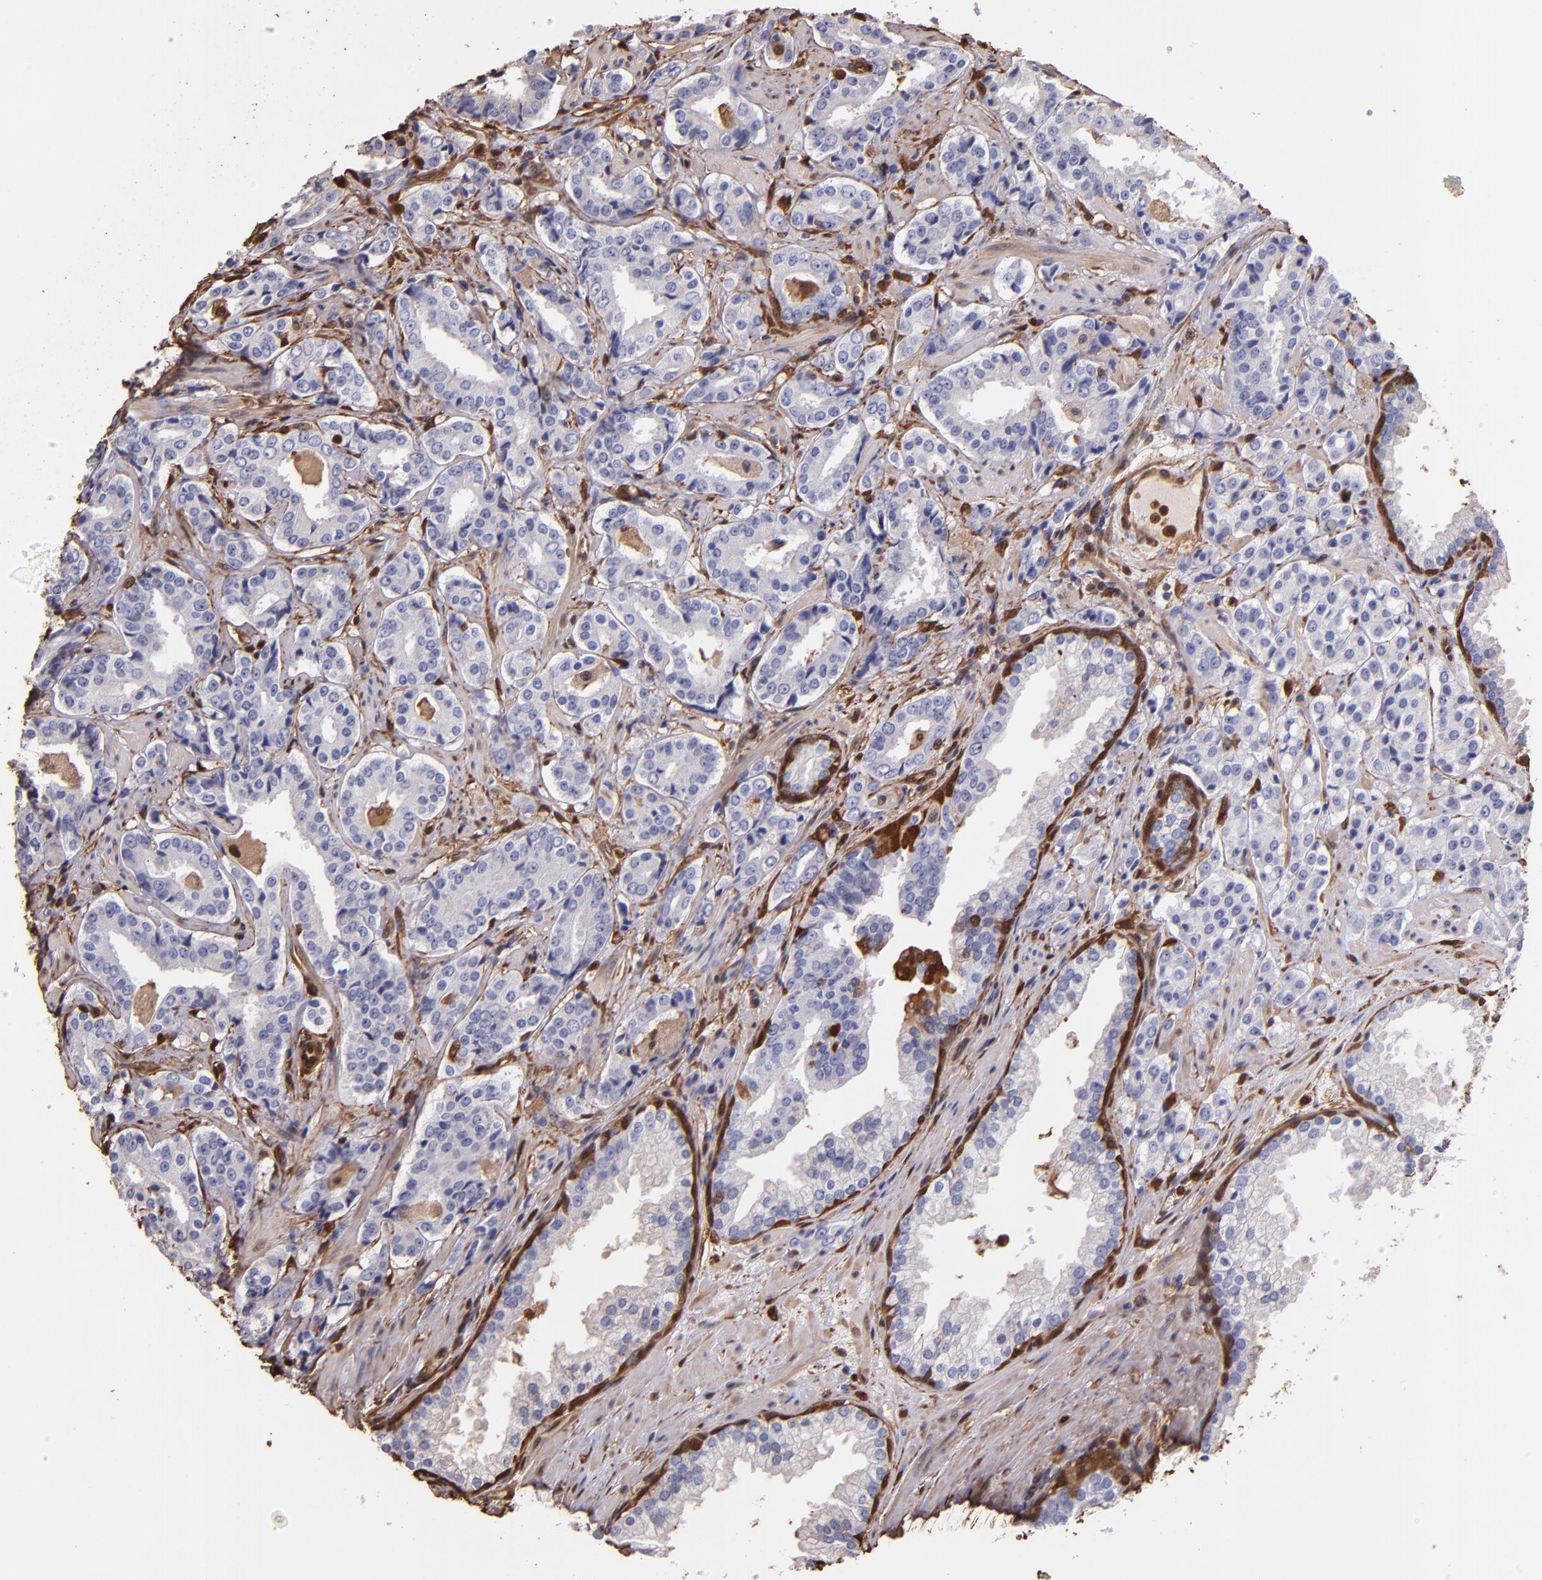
{"staining": {"intensity": "negative", "quantity": "none", "location": "none"}, "tissue": "prostate cancer", "cell_type": "Tumor cells", "image_type": "cancer", "snomed": [{"axis": "morphology", "description": "Adenocarcinoma, Medium grade"}, {"axis": "topography", "description": "Prostate"}], "caption": "Tumor cells are negative for brown protein staining in prostate cancer. Brightfield microscopy of immunohistochemistry (IHC) stained with DAB (brown) and hematoxylin (blue), captured at high magnification.", "gene": "S100A6", "patient": {"sex": "male", "age": 60}}